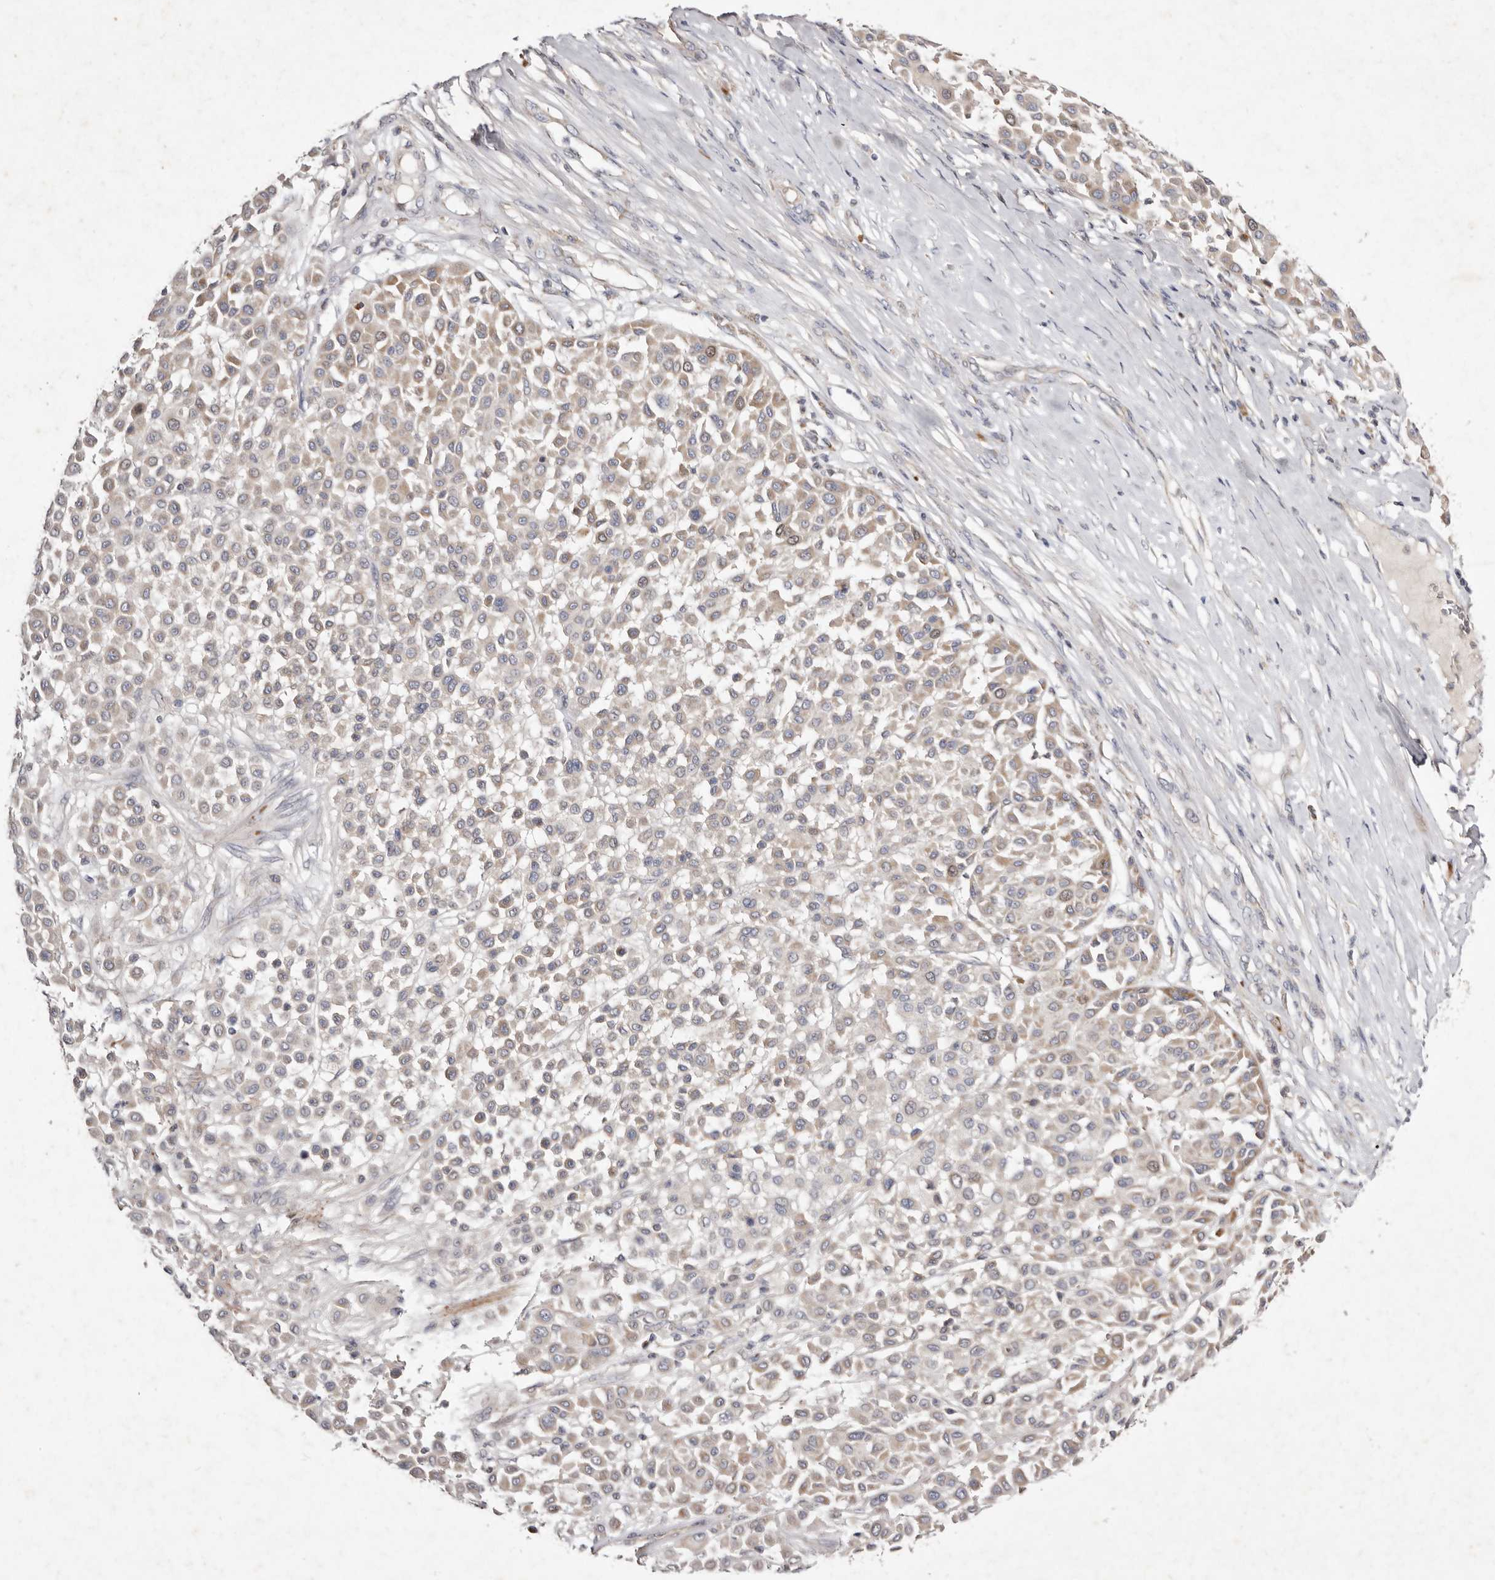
{"staining": {"intensity": "weak", "quantity": "25%-75%", "location": "cytoplasmic/membranous"}, "tissue": "melanoma", "cell_type": "Tumor cells", "image_type": "cancer", "snomed": [{"axis": "morphology", "description": "Malignant melanoma, Metastatic site"}, {"axis": "topography", "description": "Soft tissue"}], "caption": "The micrograph displays a brown stain indicating the presence of a protein in the cytoplasmic/membranous of tumor cells in malignant melanoma (metastatic site). Nuclei are stained in blue.", "gene": "SLC25A20", "patient": {"sex": "male", "age": 41}}